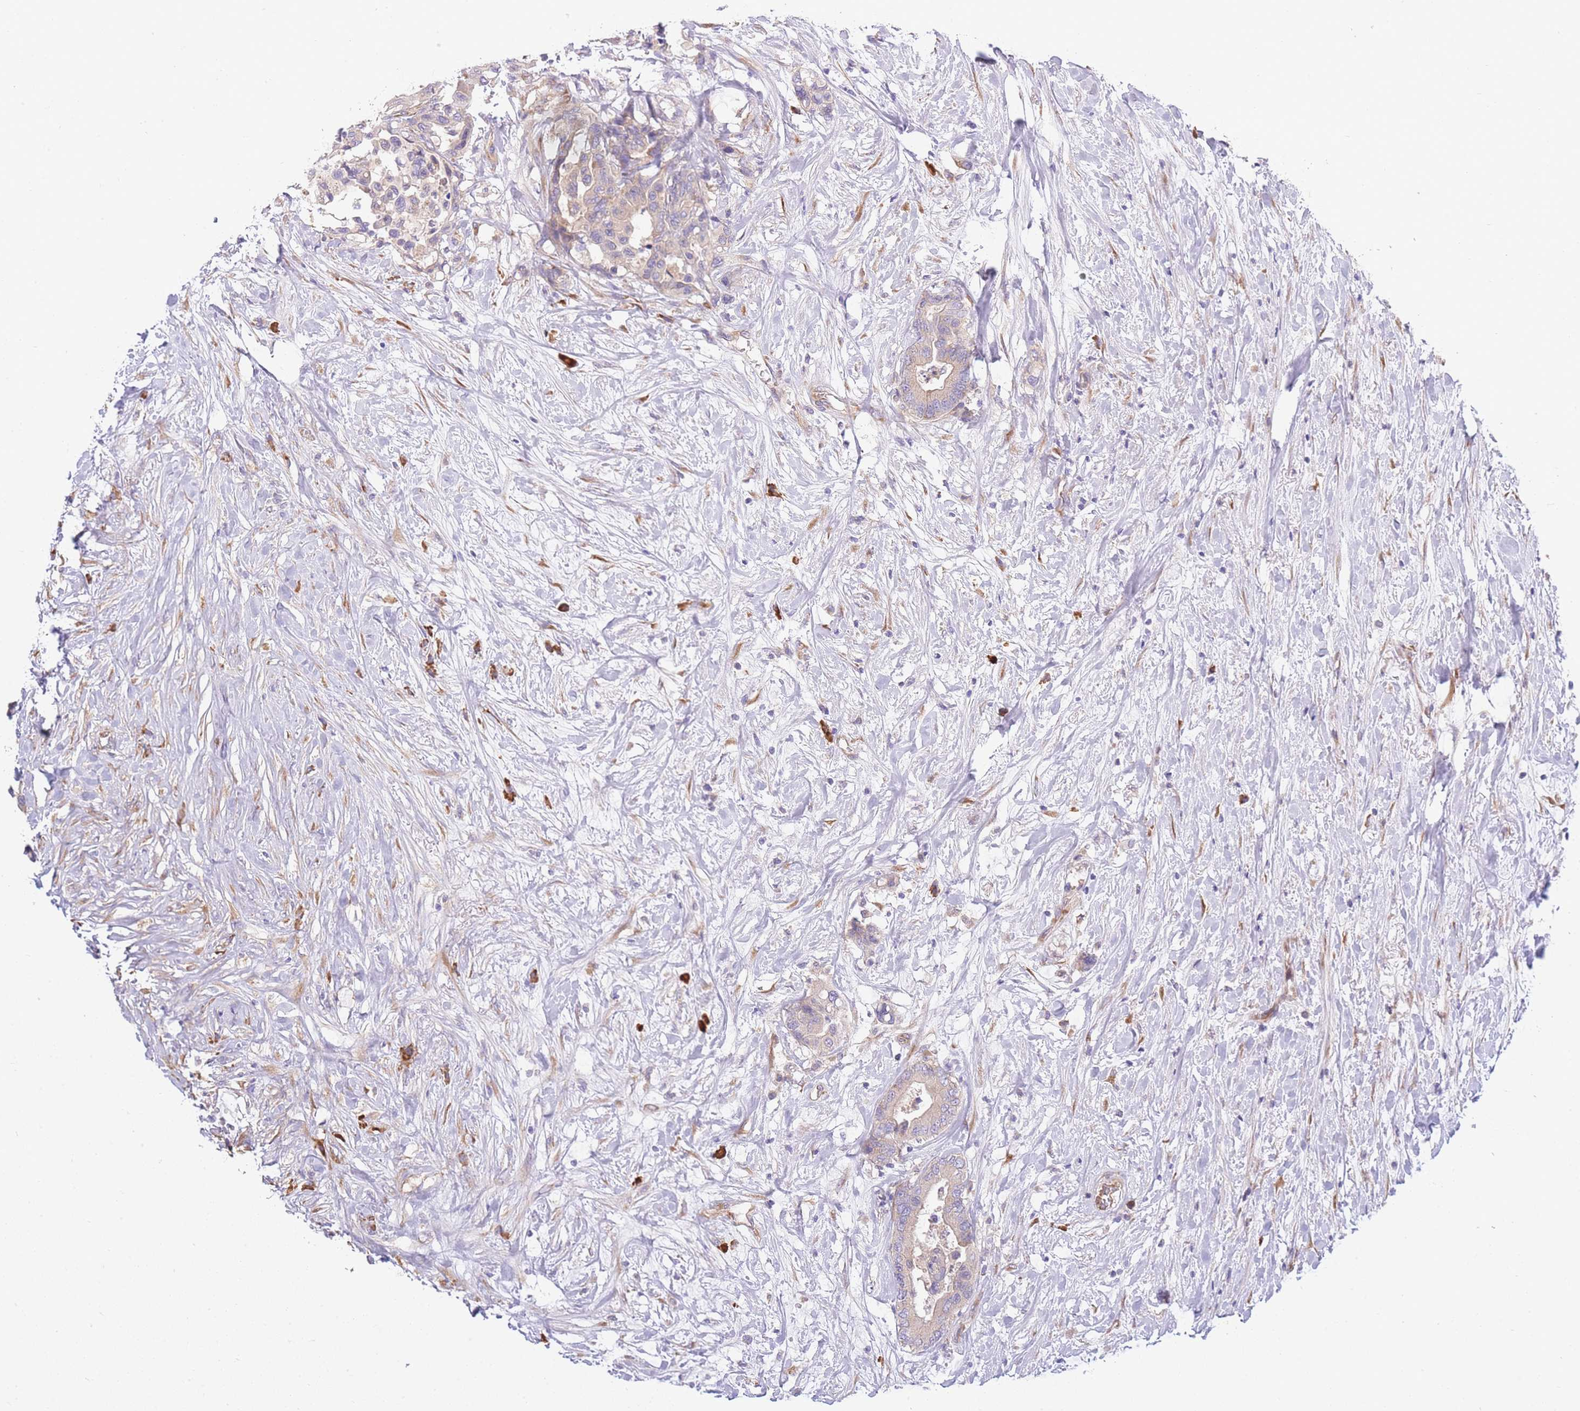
{"staining": {"intensity": "negative", "quantity": "none", "location": "none"}, "tissue": "colorectal cancer", "cell_type": "Tumor cells", "image_type": "cancer", "snomed": [{"axis": "morphology", "description": "Normal tissue, NOS"}, {"axis": "morphology", "description": "Adenocarcinoma, NOS"}, {"axis": "topography", "description": "Colon"}], "caption": "Immunohistochemistry (IHC) of human adenocarcinoma (colorectal) demonstrates no staining in tumor cells.", "gene": "BEX1", "patient": {"sex": "male", "age": 82}}